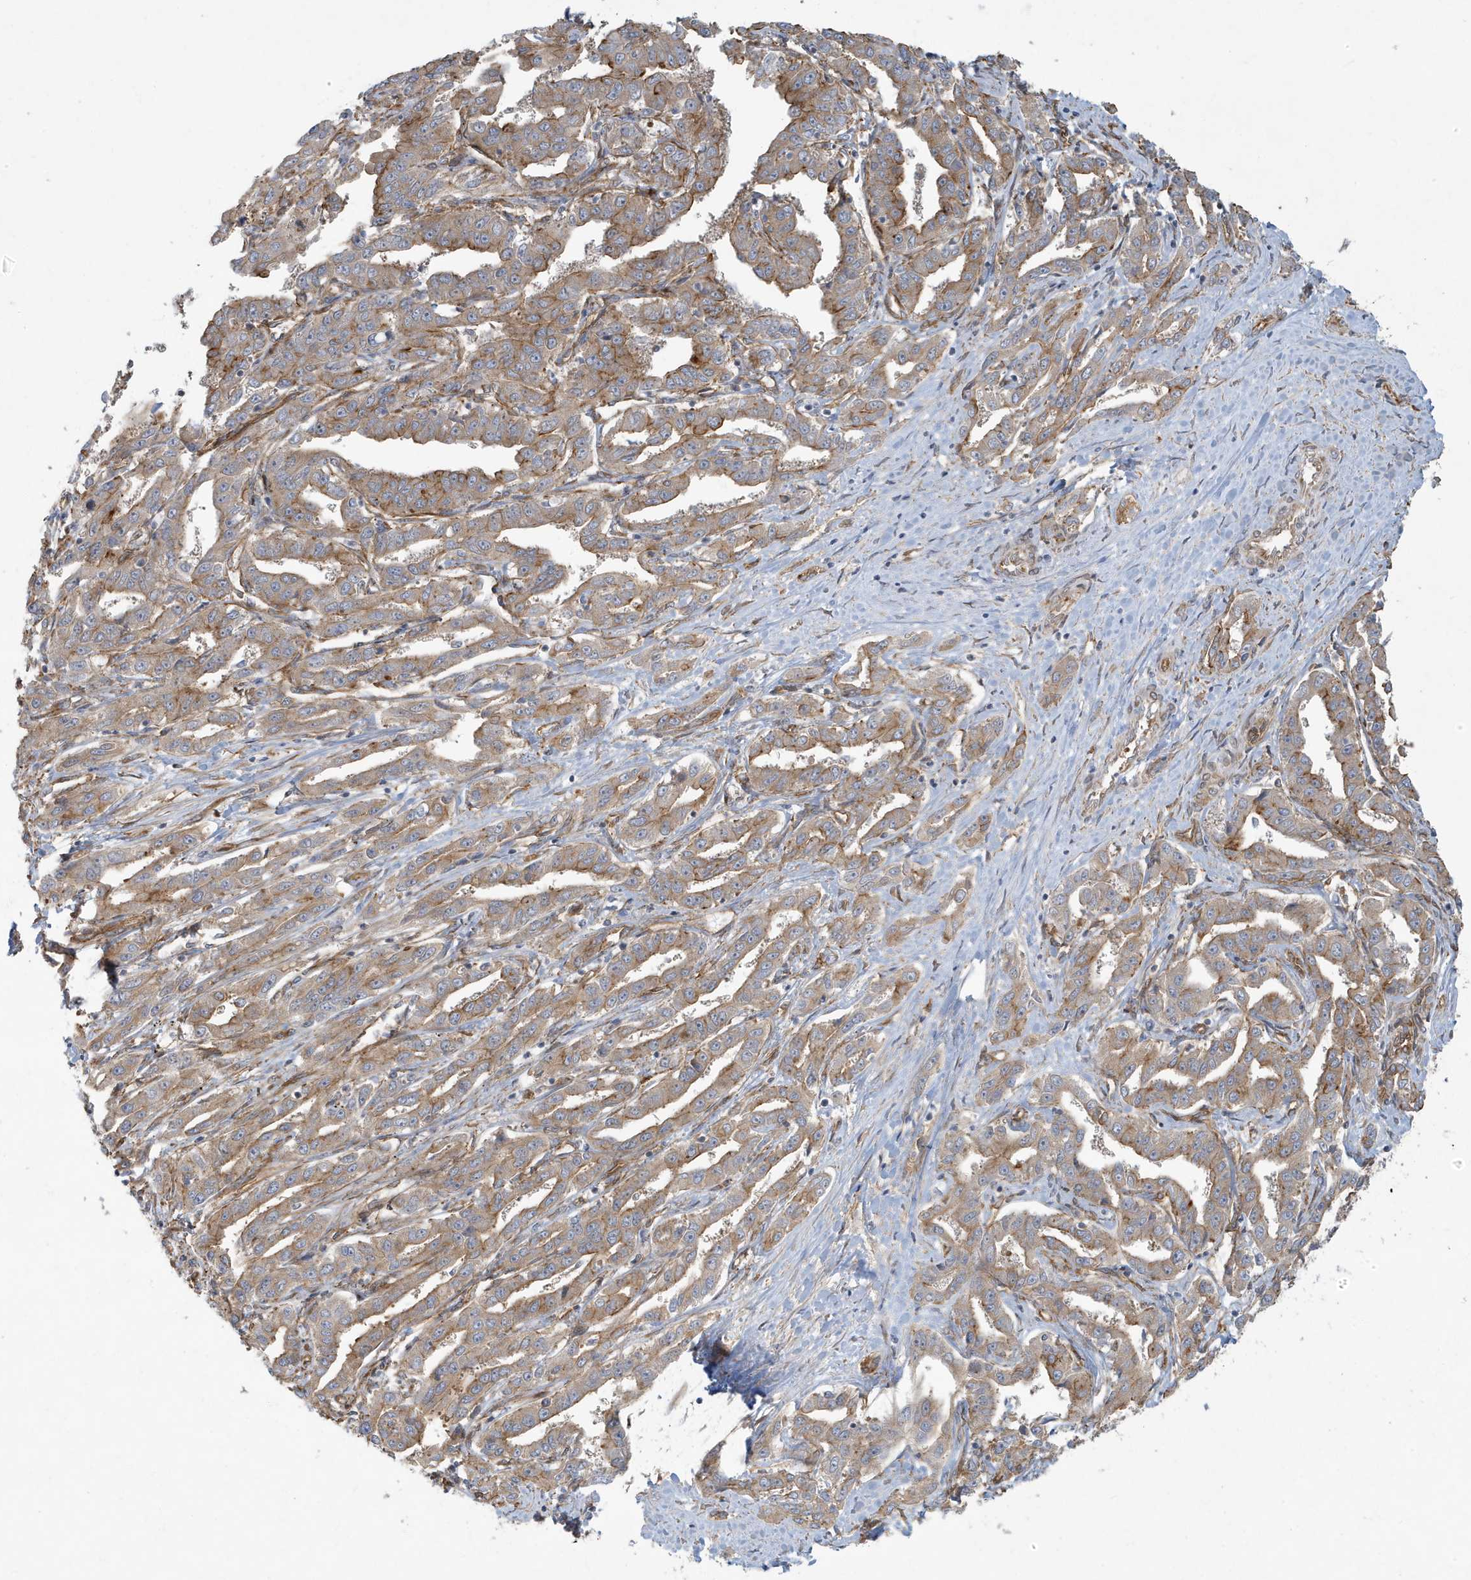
{"staining": {"intensity": "moderate", "quantity": ">75%", "location": "cytoplasmic/membranous"}, "tissue": "liver cancer", "cell_type": "Tumor cells", "image_type": "cancer", "snomed": [{"axis": "morphology", "description": "Cholangiocarcinoma"}, {"axis": "topography", "description": "Liver"}], "caption": "Liver cancer stained with a brown dye shows moderate cytoplasmic/membranous positive staining in approximately >75% of tumor cells.", "gene": "ATP23", "patient": {"sex": "male", "age": 59}}